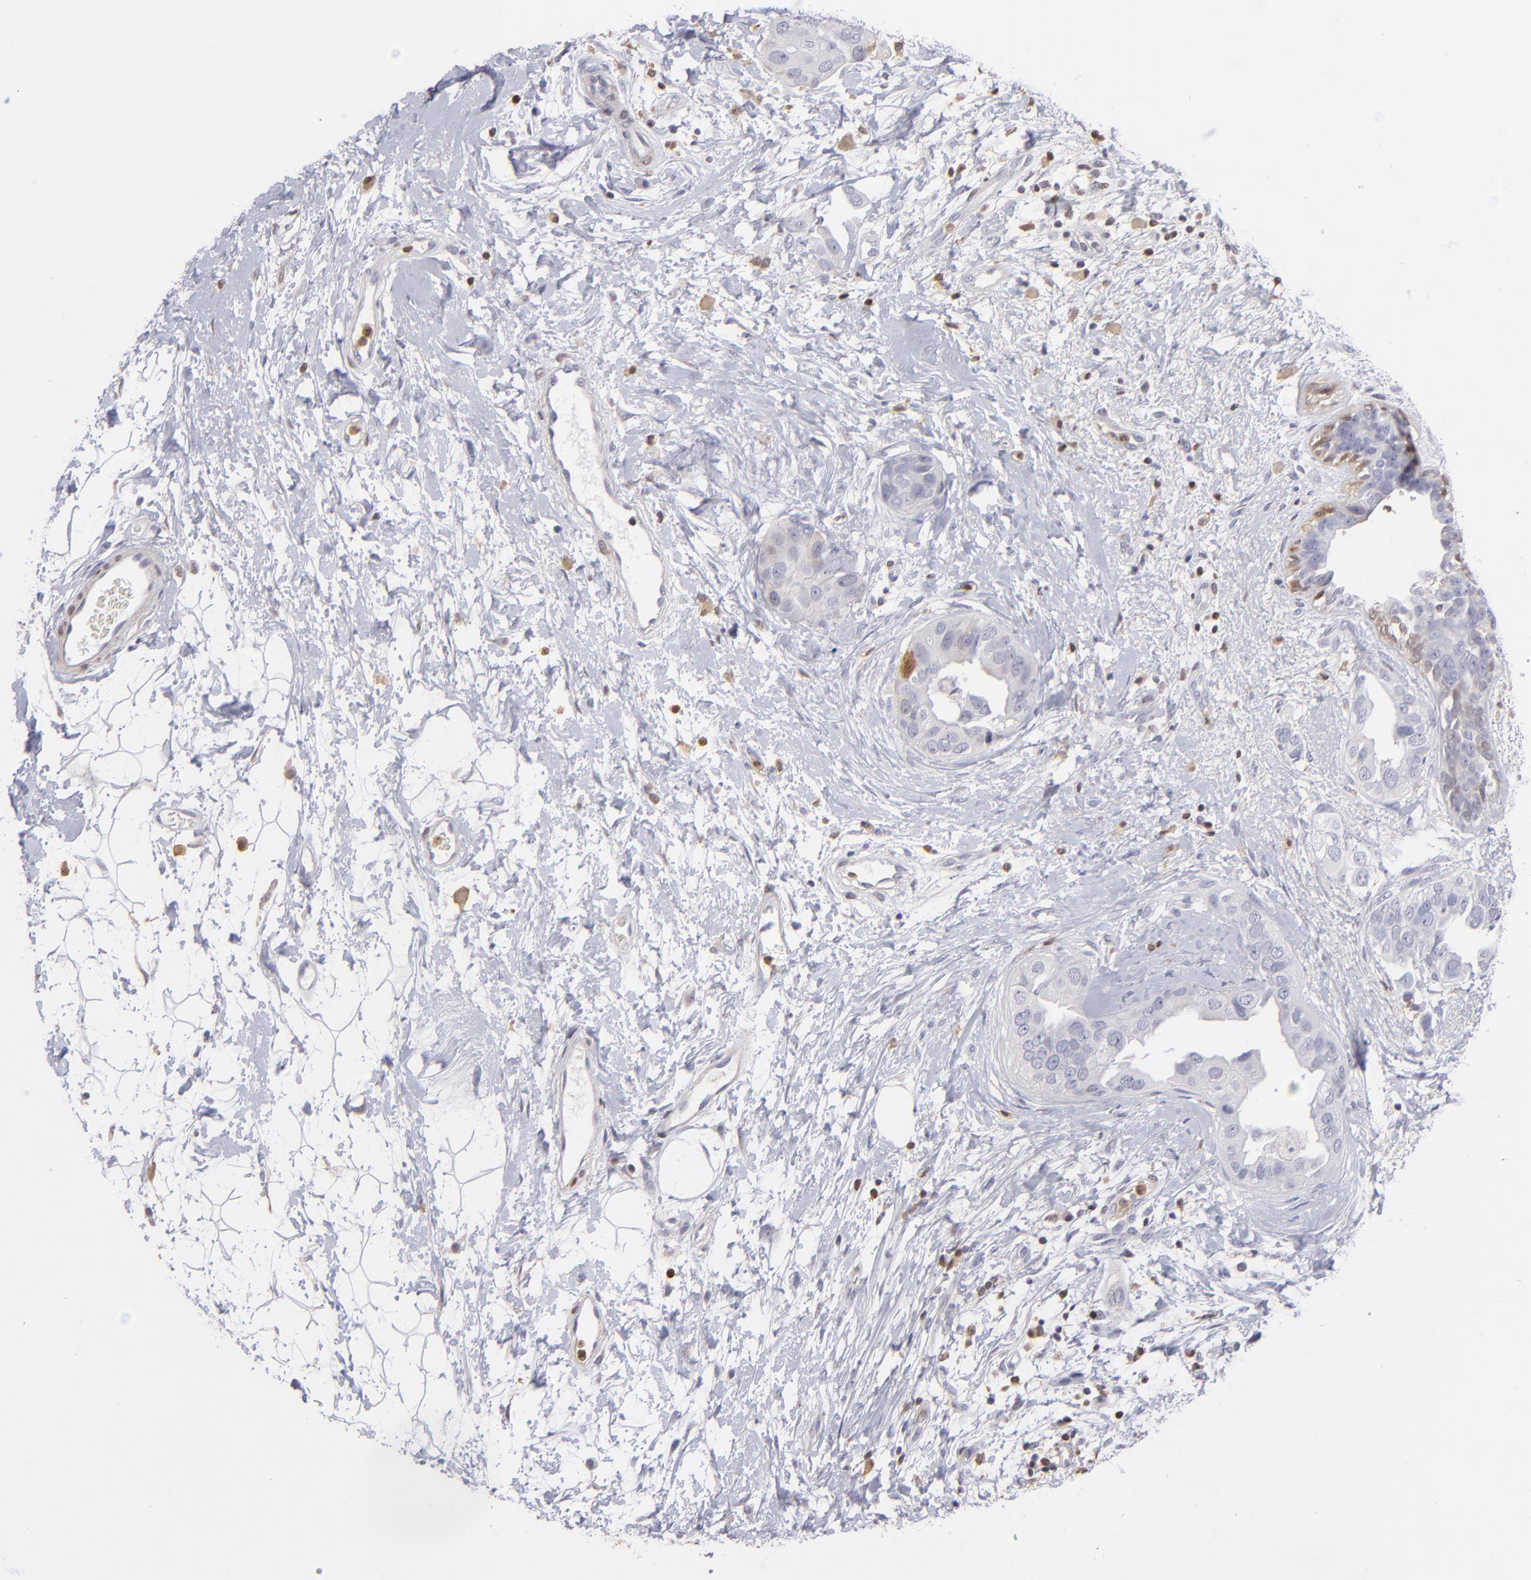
{"staining": {"intensity": "weak", "quantity": "<25%", "location": "cytoplasmic/membranous,nuclear"}, "tissue": "breast cancer", "cell_type": "Tumor cells", "image_type": "cancer", "snomed": [{"axis": "morphology", "description": "Duct carcinoma"}, {"axis": "topography", "description": "Breast"}], "caption": "IHC photomicrograph of neoplastic tissue: breast cancer stained with DAB (3,3'-diaminobenzidine) exhibits no significant protein expression in tumor cells.", "gene": "S100A2", "patient": {"sex": "female", "age": 40}}